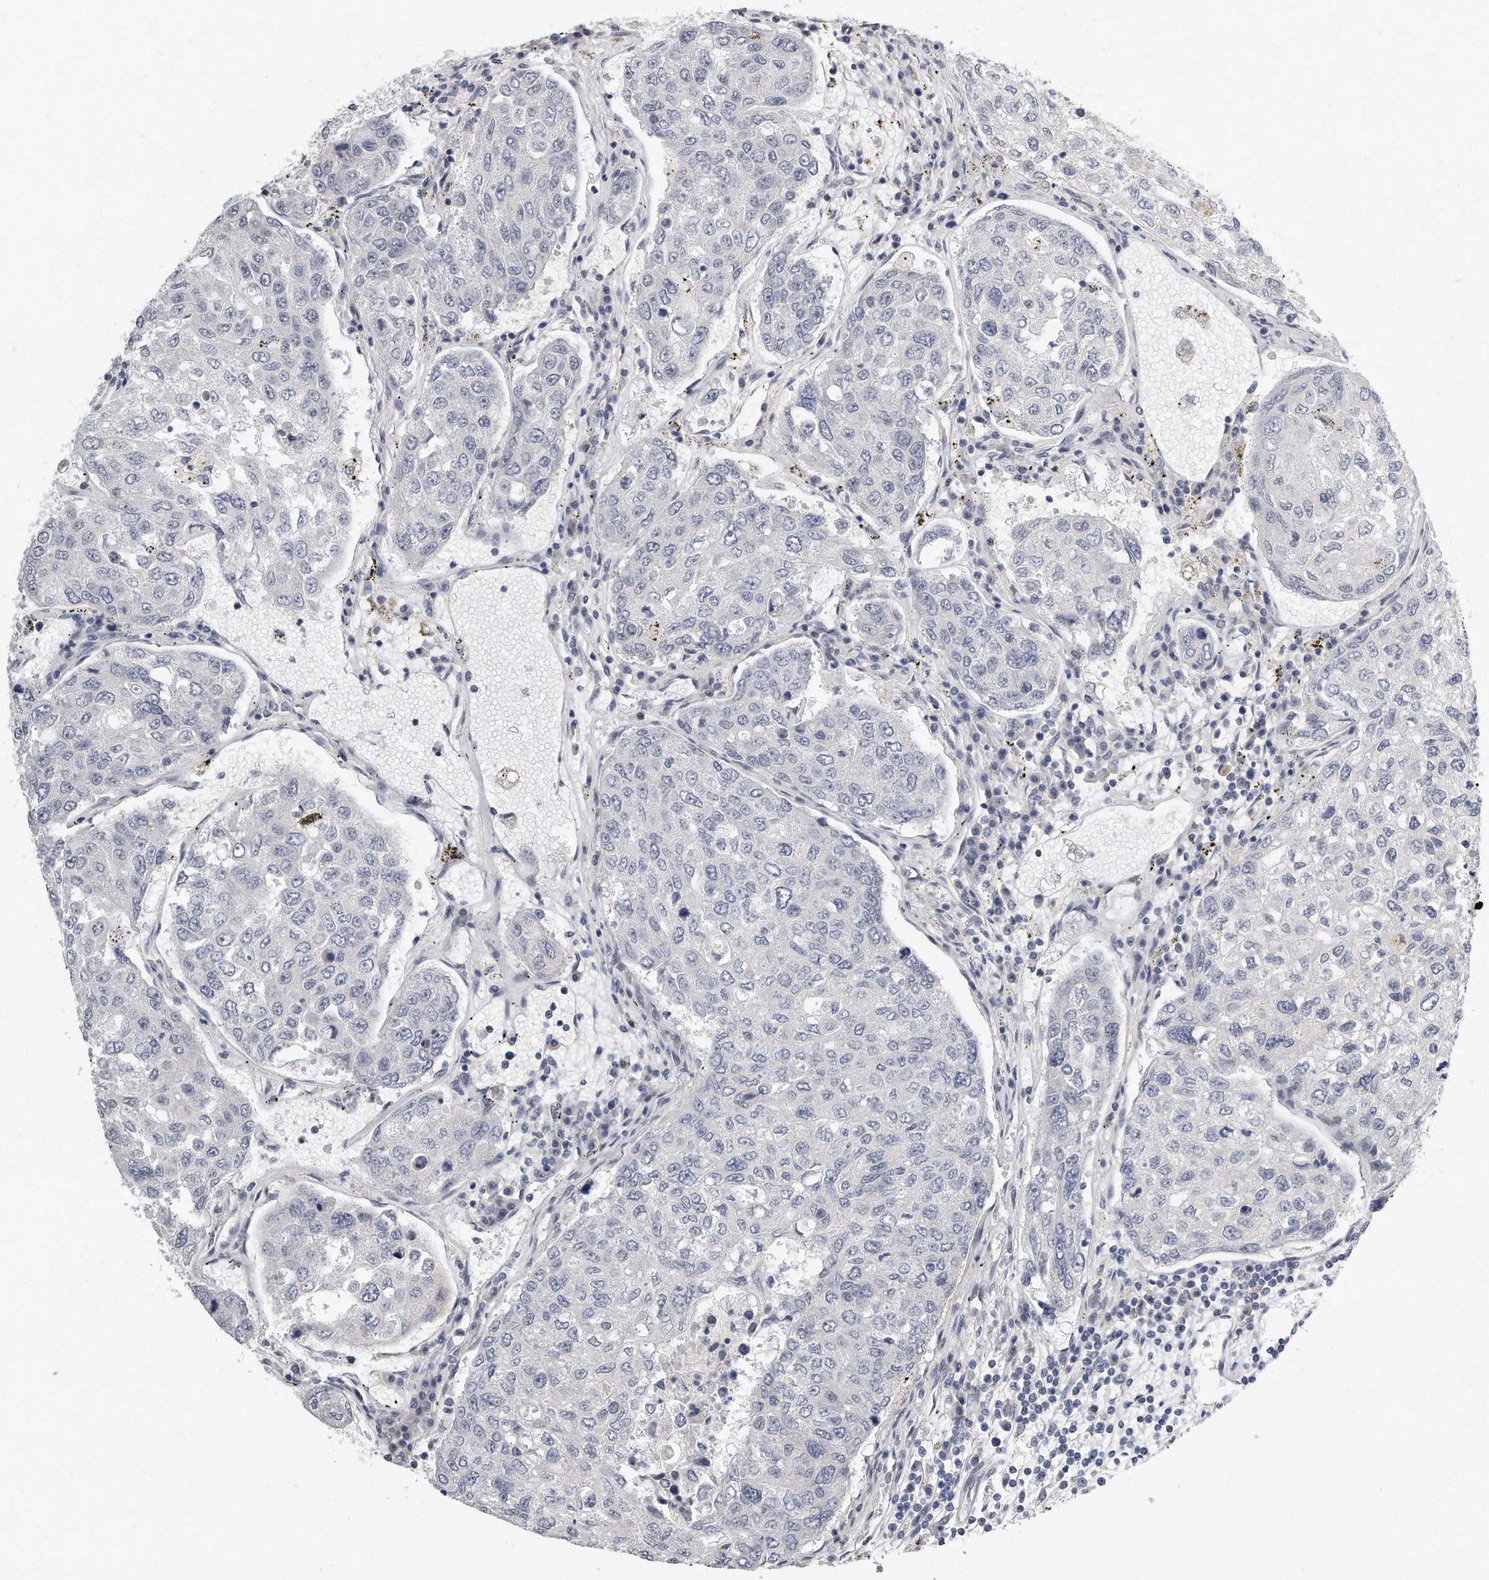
{"staining": {"intensity": "negative", "quantity": "none", "location": "none"}, "tissue": "urothelial cancer", "cell_type": "Tumor cells", "image_type": "cancer", "snomed": [{"axis": "morphology", "description": "Urothelial carcinoma, High grade"}, {"axis": "topography", "description": "Lymph node"}, {"axis": "topography", "description": "Urinary bladder"}], "caption": "Tumor cells are negative for protein expression in human urothelial carcinoma (high-grade).", "gene": "CTBP2", "patient": {"sex": "male", "age": 51}}